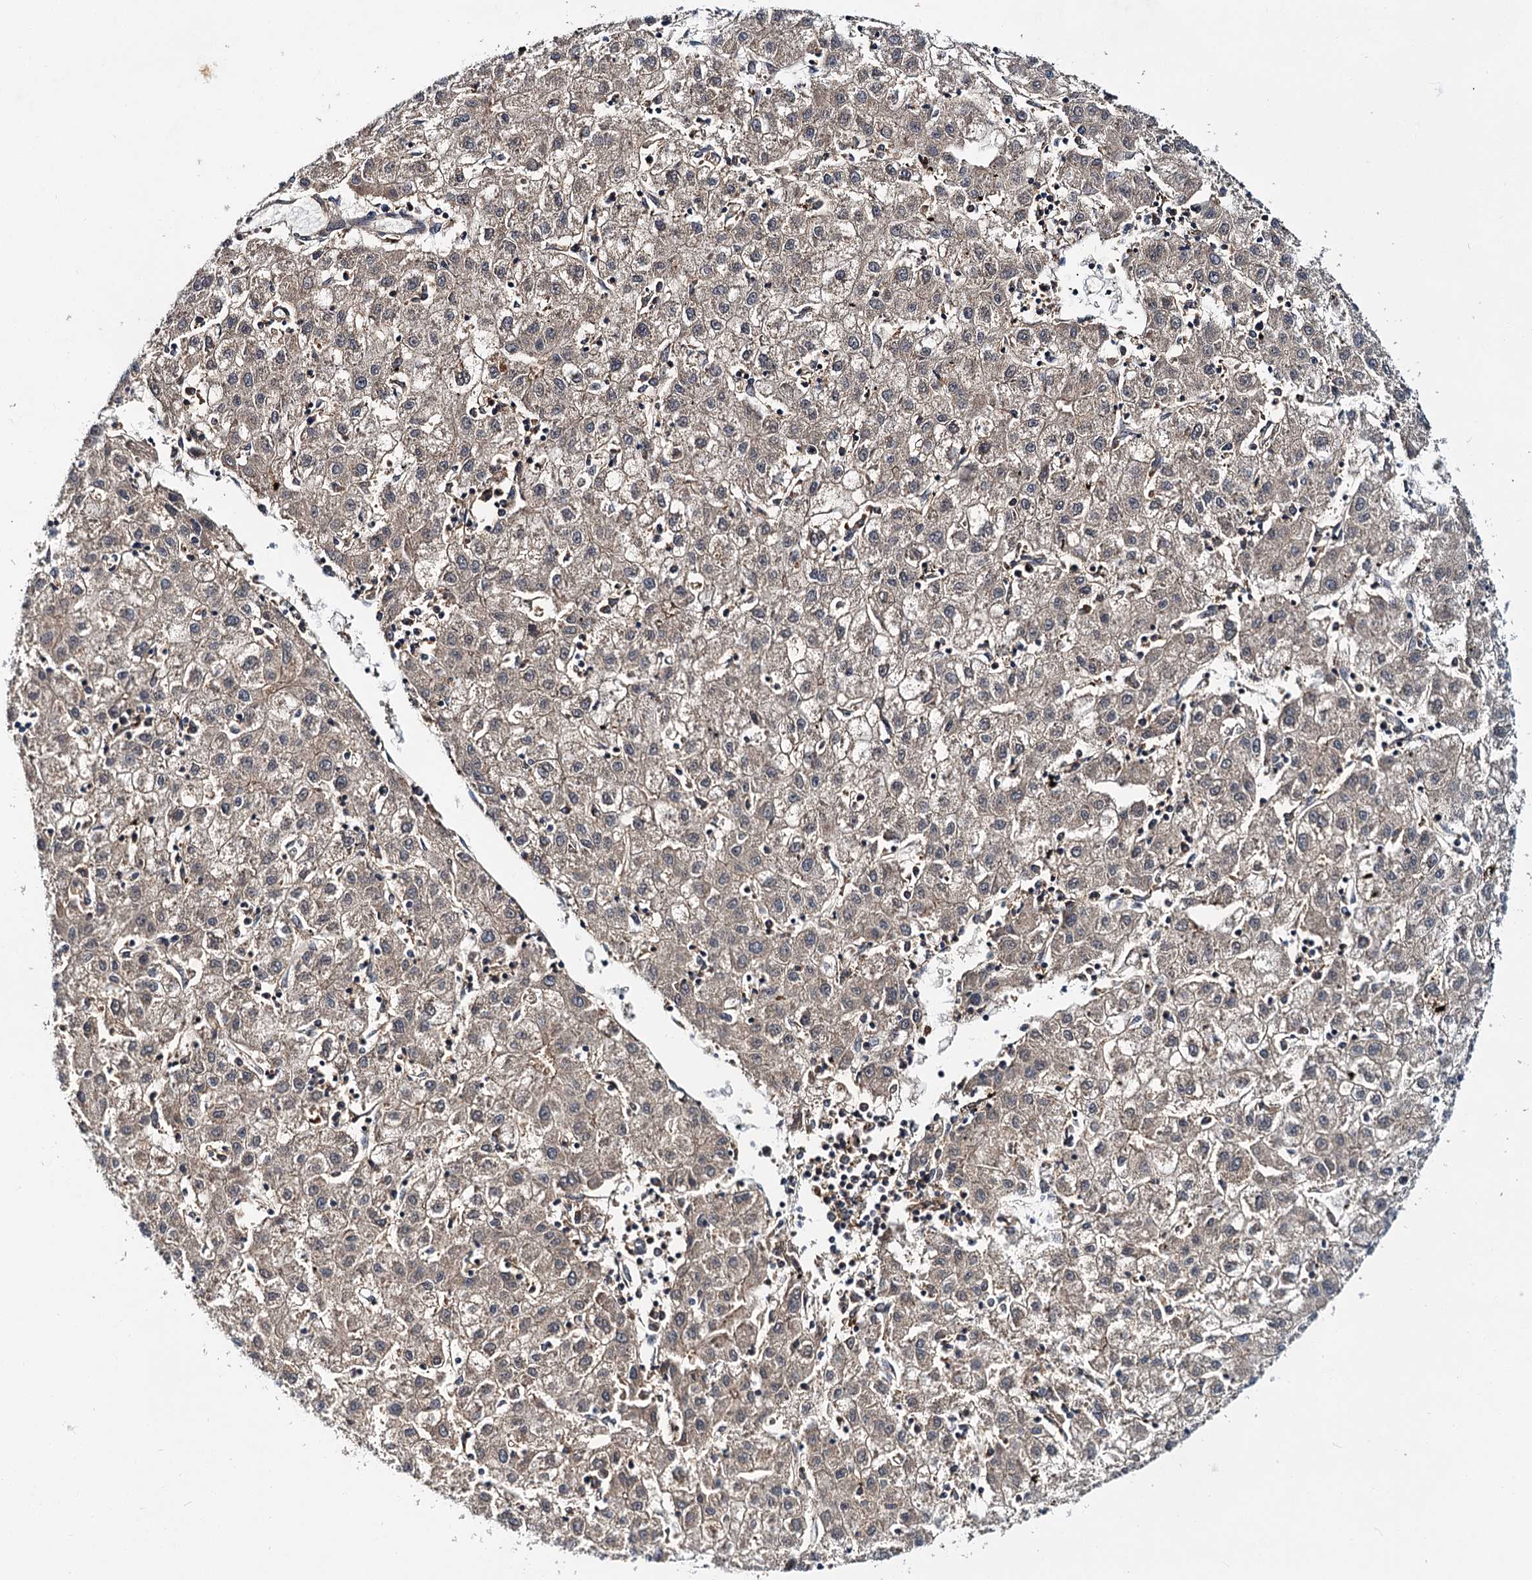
{"staining": {"intensity": "negative", "quantity": "none", "location": "none"}, "tissue": "liver cancer", "cell_type": "Tumor cells", "image_type": "cancer", "snomed": [{"axis": "morphology", "description": "Carcinoma, Hepatocellular, NOS"}, {"axis": "topography", "description": "Liver"}], "caption": "This image is of hepatocellular carcinoma (liver) stained with immunohistochemistry to label a protein in brown with the nuclei are counter-stained blue. There is no positivity in tumor cells.", "gene": "MBD6", "patient": {"sex": "male", "age": 72}}